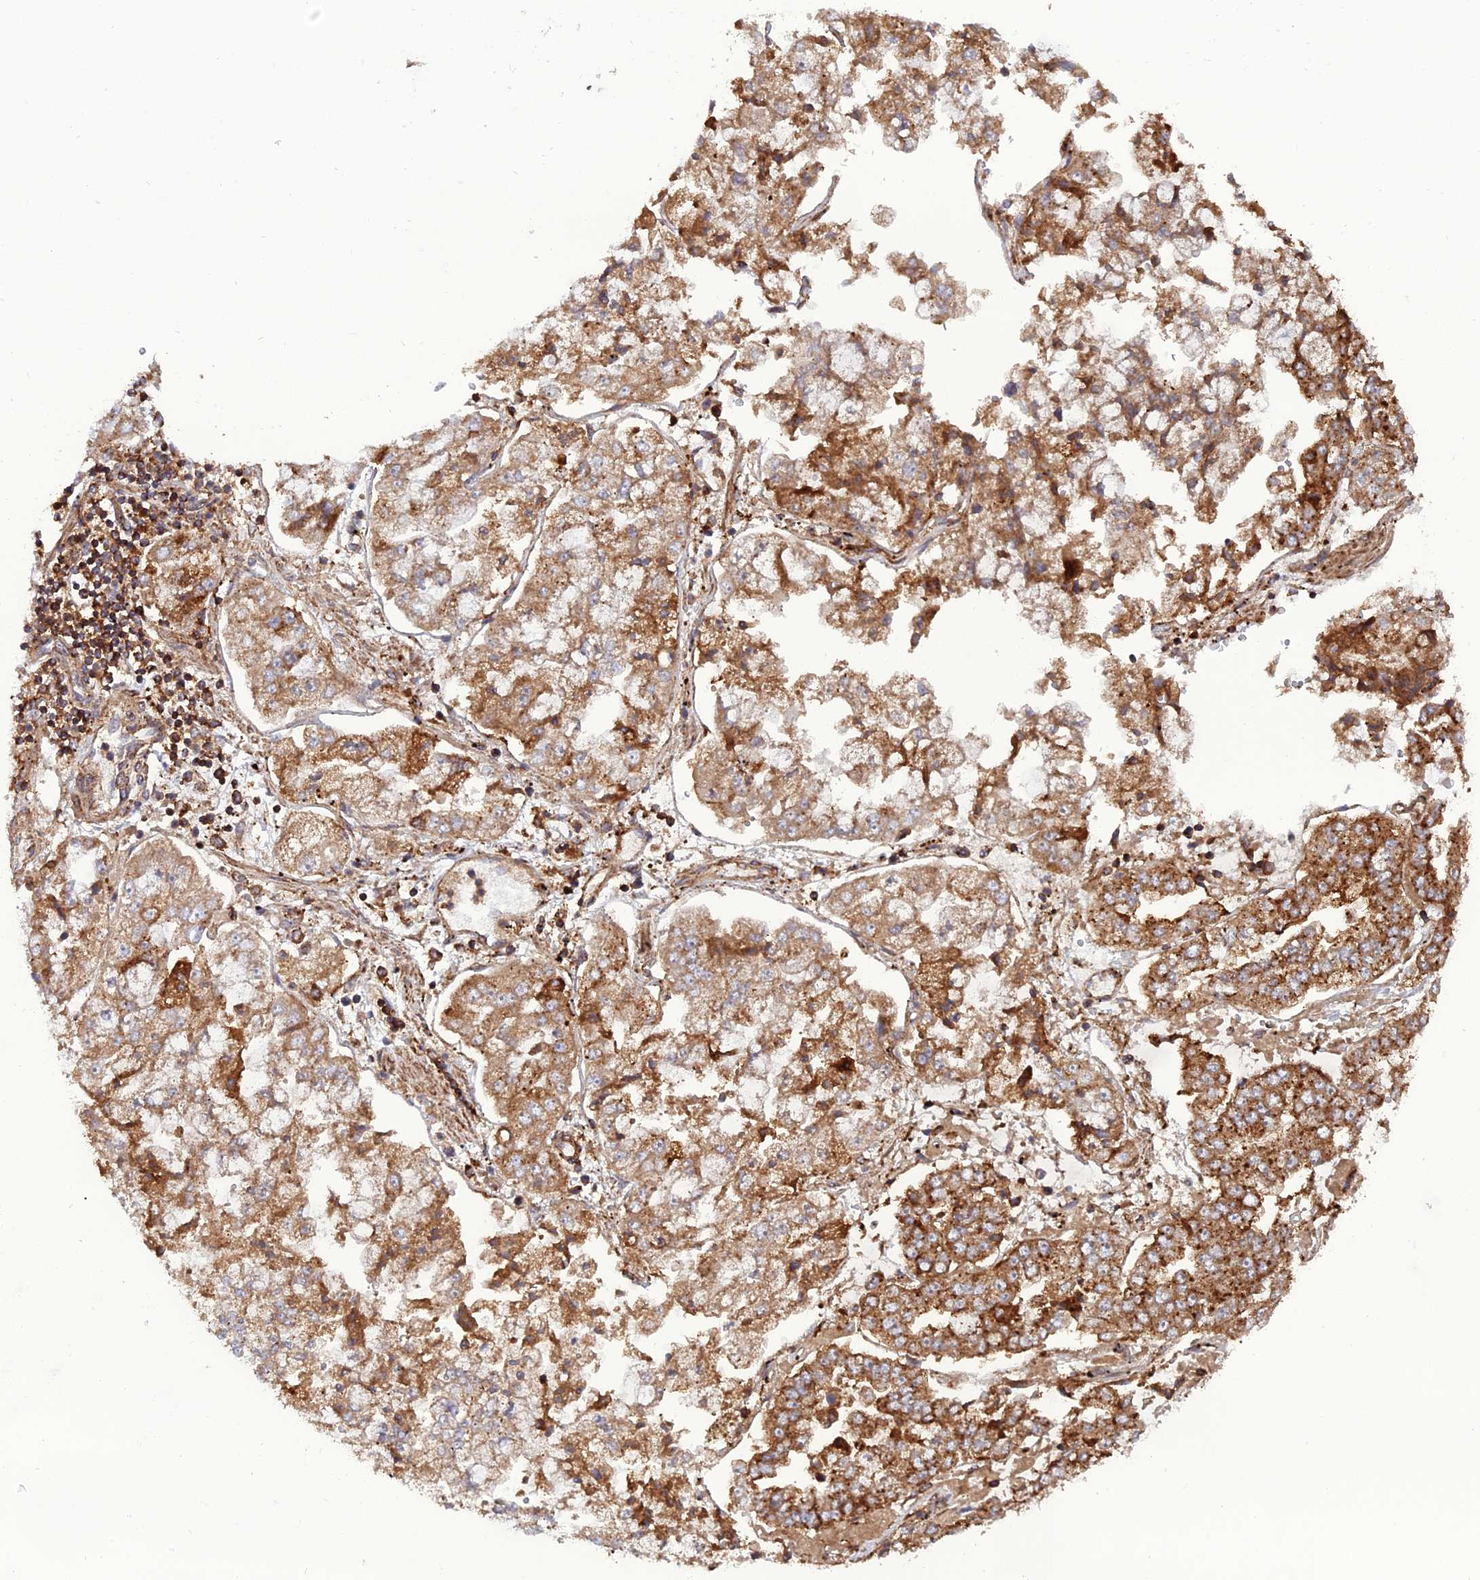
{"staining": {"intensity": "moderate", "quantity": ">75%", "location": "cytoplasmic/membranous"}, "tissue": "stomach cancer", "cell_type": "Tumor cells", "image_type": "cancer", "snomed": [{"axis": "morphology", "description": "Adenocarcinoma, NOS"}, {"axis": "topography", "description": "Stomach"}], "caption": "About >75% of tumor cells in stomach cancer display moderate cytoplasmic/membranous protein positivity as visualized by brown immunohistochemical staining.", "gene": "LNPEP", "patient": {"sex": "male", "age": 76}}